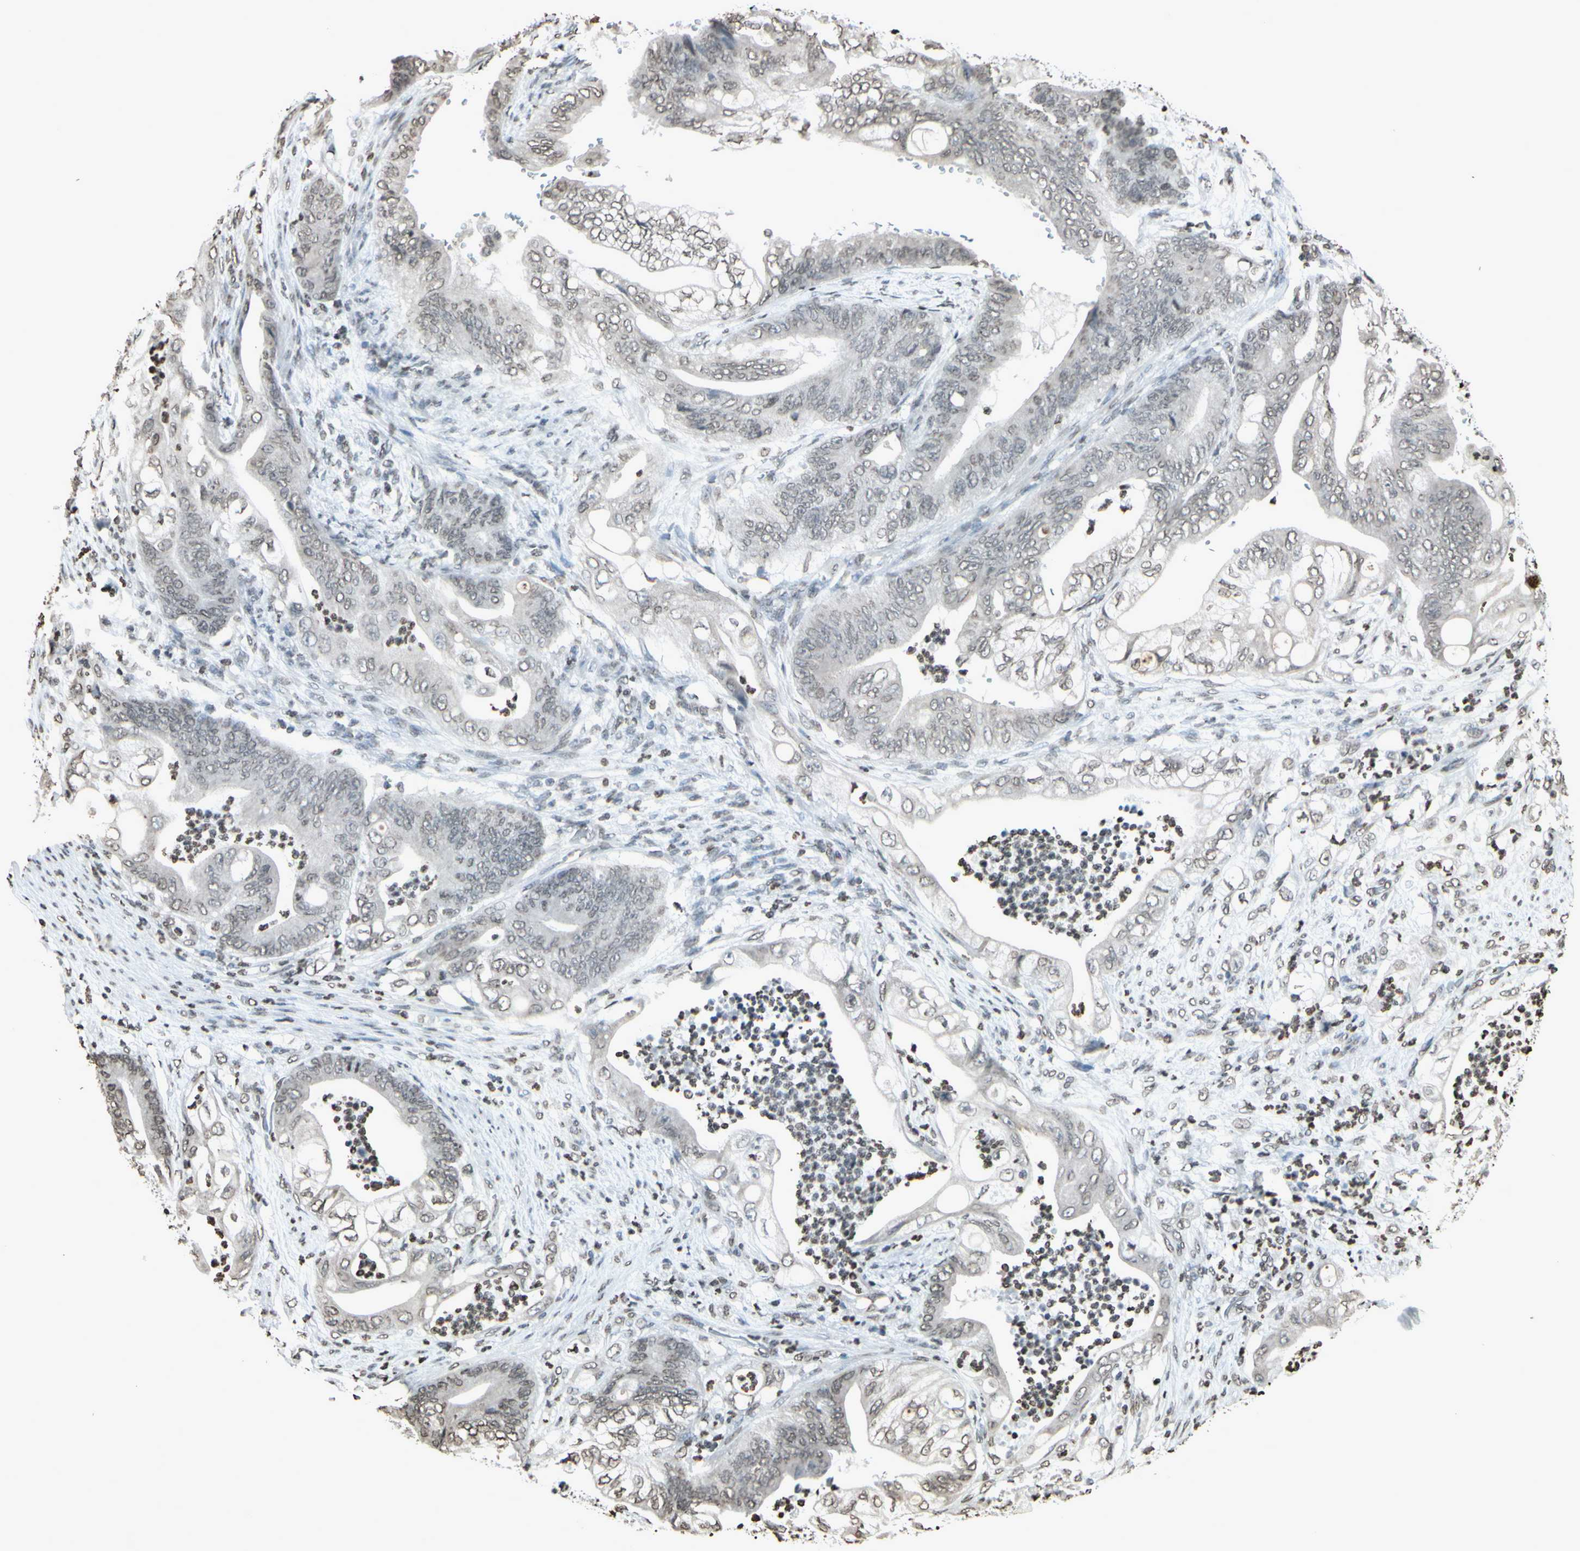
{"staining": {"intensity": "negative", "quantity": "none", "location": "none"}, "tissue": "stomach cancer", "cell_type": "Tumor cells", "image_type": "cancer", "snomed": [{"axis": "morphology", "description": "Adenocarcinoma, NOS"}, {"axis": "topography", "description": "Stomach"}], "caption": "Immunohistochemical staining of human adenocarcinoma (stomach) displays no significant positivity in tumor cells.", "gene": "CD79B", "patient": {"sex": "female", "age": 73}}